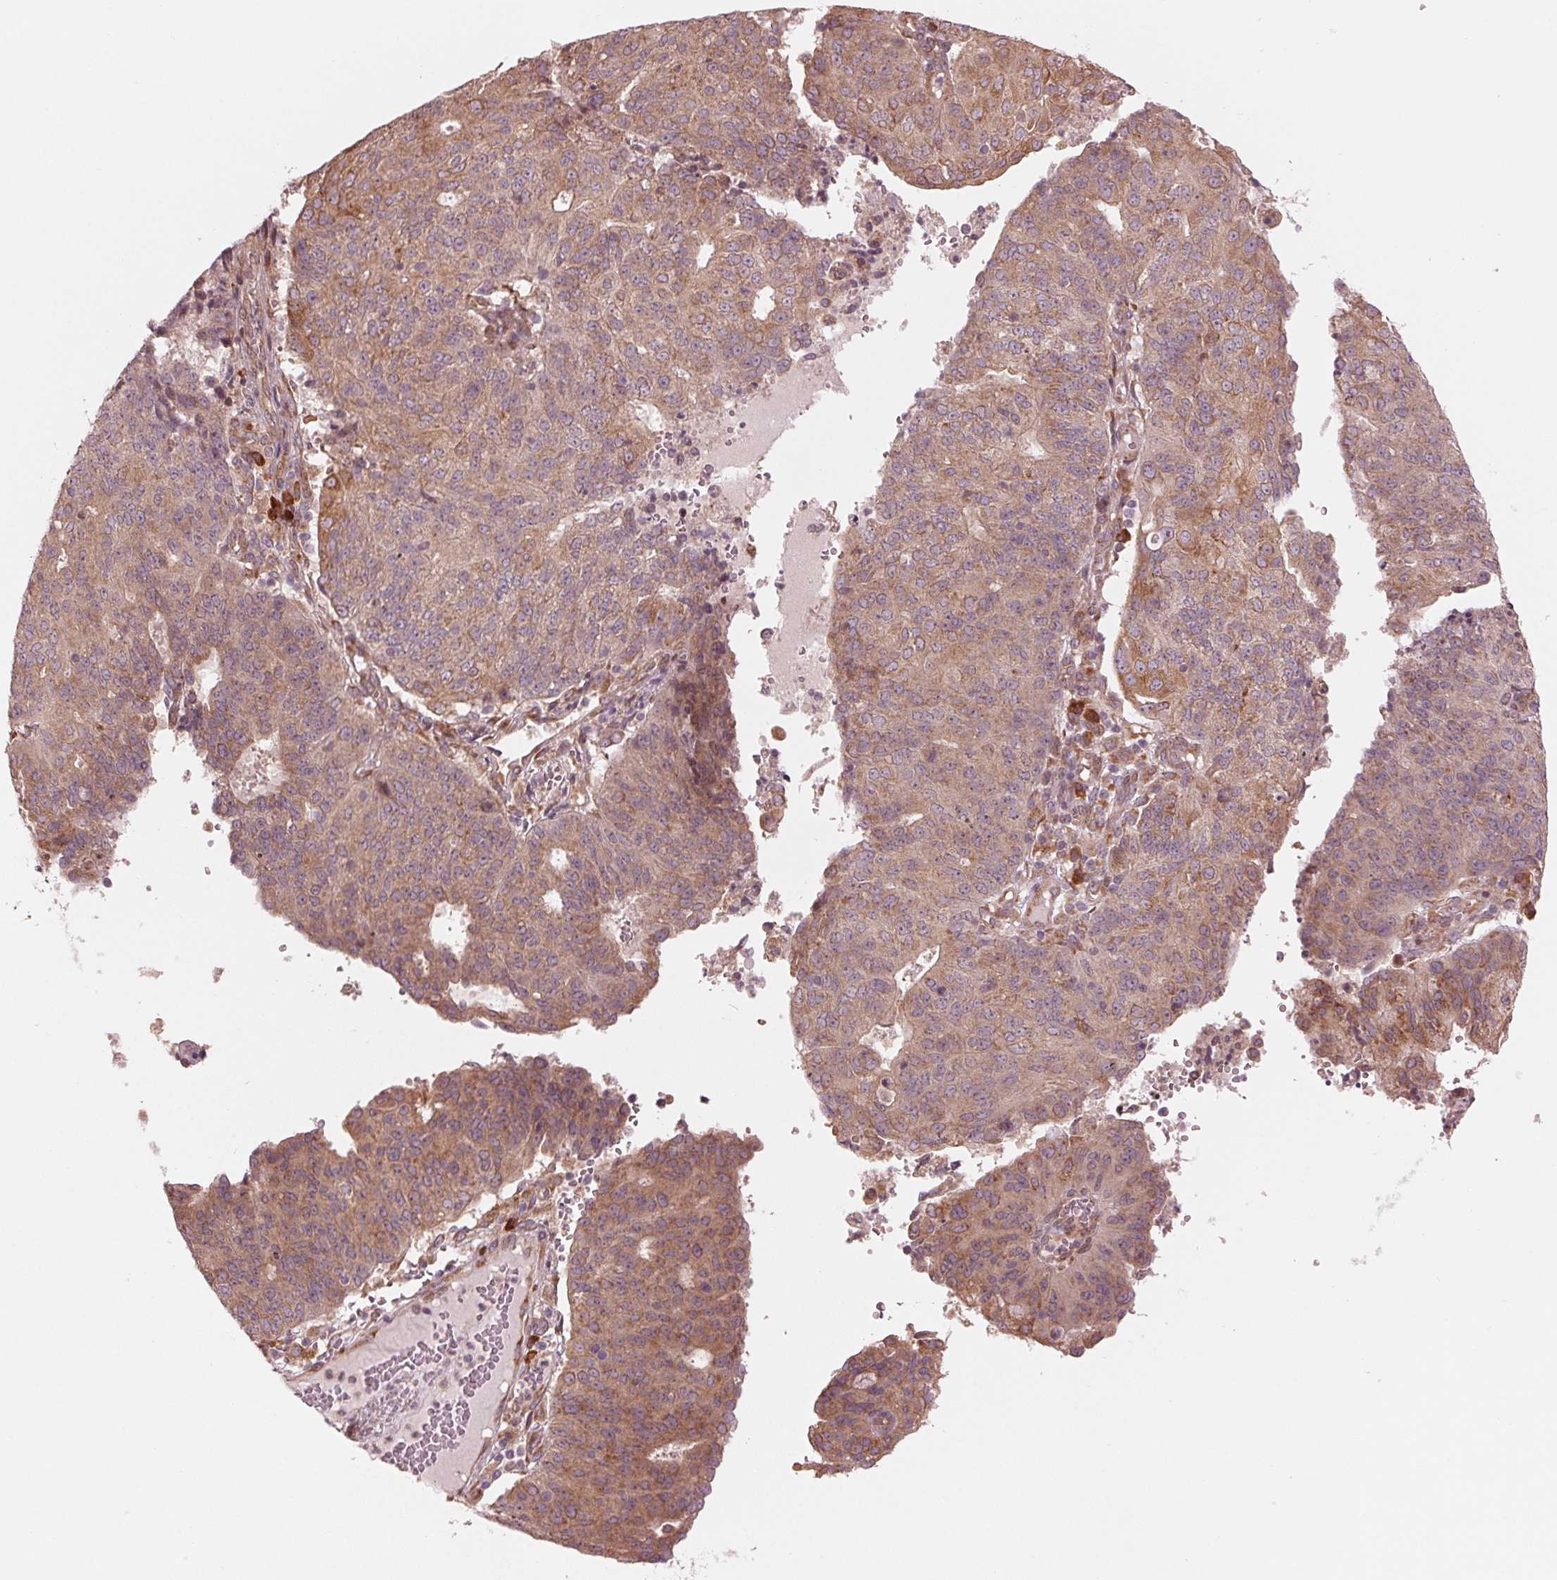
{"staining": {"intensity": "moderate", "quantity": ">75%", "location": "cytoplasmic/membranous"}, "tissue": "endometrial cancer", "cell_type": "Tumor cells", "image_type": "cancer", "snomed": [{"axis": "morphology", "description": "Adenocarcinoma, NOS"}, {"axis": "topography", "description": "Endometrium"}], "caption": "Immunohistochemical staining of human adenocarcinoma (endometrial) reveals medium levels of moderate cytoplasmic/membranous expression in about >75% of tumor cells.", "gene": "CMIP", "patient": {"sex": "female", "age": 82}}